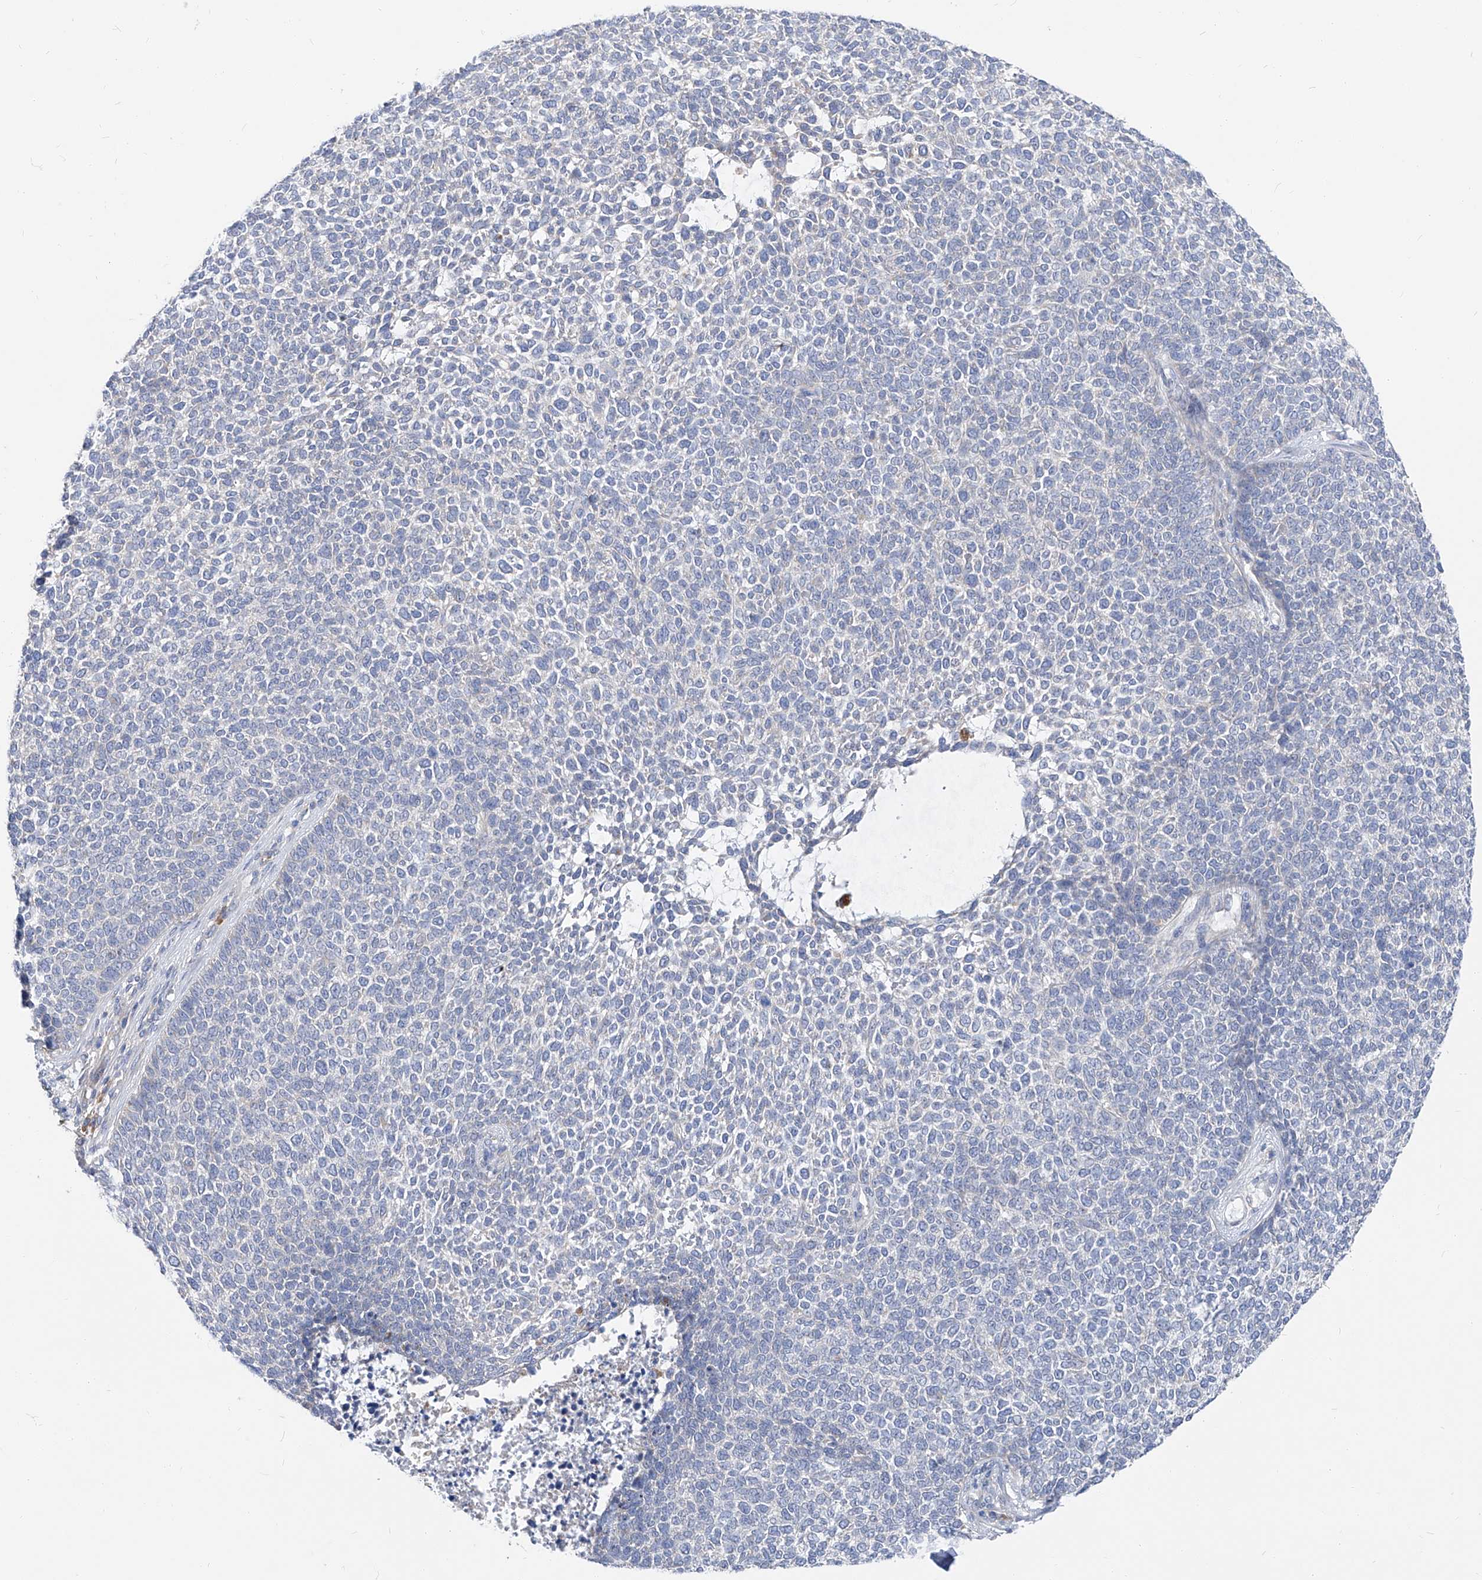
{"staining": {"intensity": "negative", "quantity": "none", "location": "none"}, "tissue": "skin cancer", "cell_type": "Tumor cells", "image_type": "cancer", "snomed": [{"axis": "morphology", "description": "Basal cell carcinoma"}, {"axis": "topography", "description": "Skin"}], "caption": "Immunohistochemical staining of skin cancer (basal cell carcinoma) displays no significant expression in tumor cells.", "gene": "UFL1", "patient": {"sex": "female", "age": 84}}